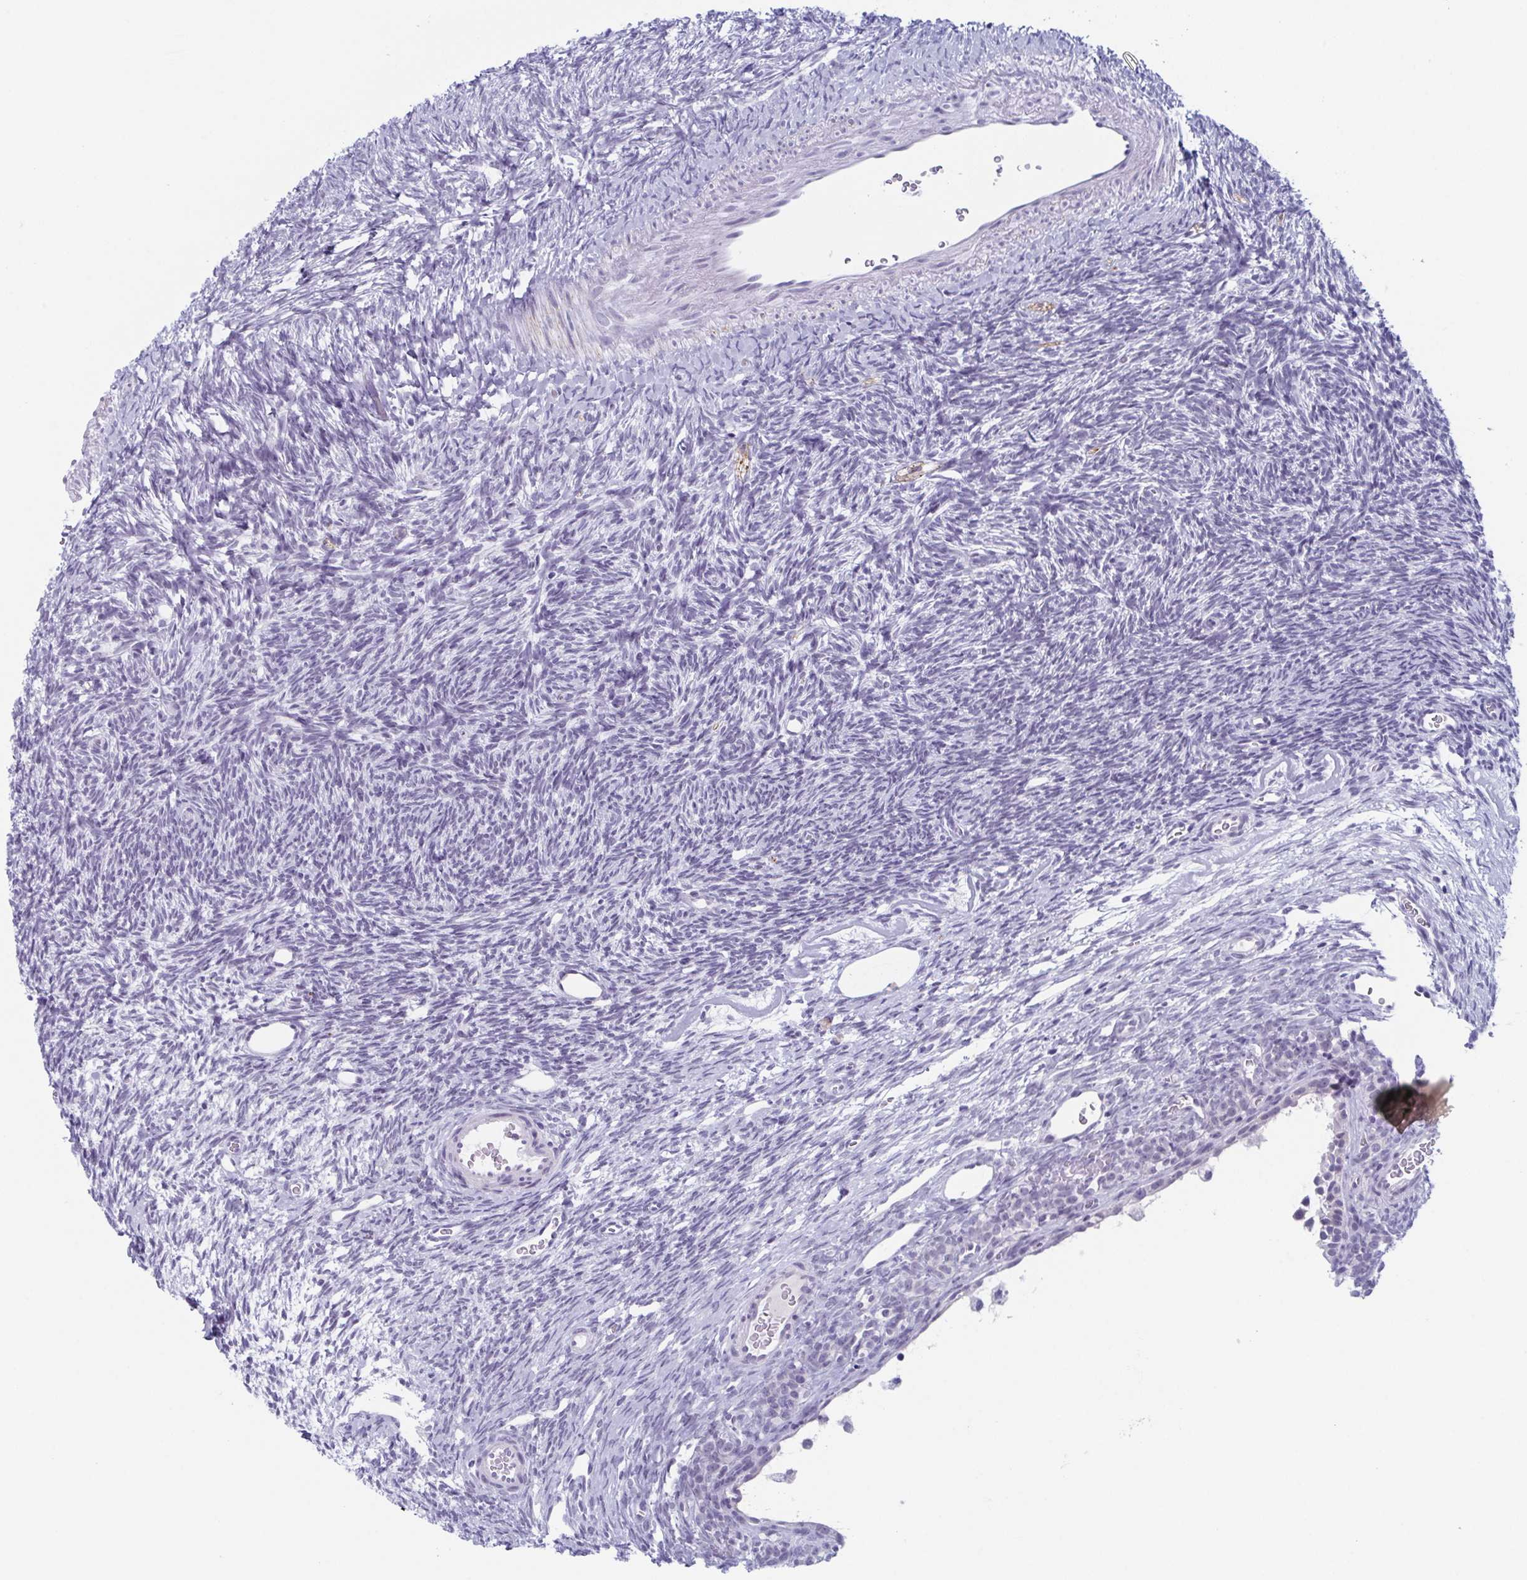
{"staining": {"intensity": "weak", "quantity": "25%-75%", "location": "nuclear"}, "tissue": "ovary", "cell_type": "Follicle cells", "image_type": "normal", "snomed": [{"axis": "morphology", "description": "Normal tissue, NOS"}, {"axis": "topography", "description": "Ovary"}], "caption": "Protein staining of unremarkable ovary shows weak nuclear positivity in approximately 25%-75% of follicle cells.", "gene": "ZFP64", "patient": {"sex": "female", "age": 34}}